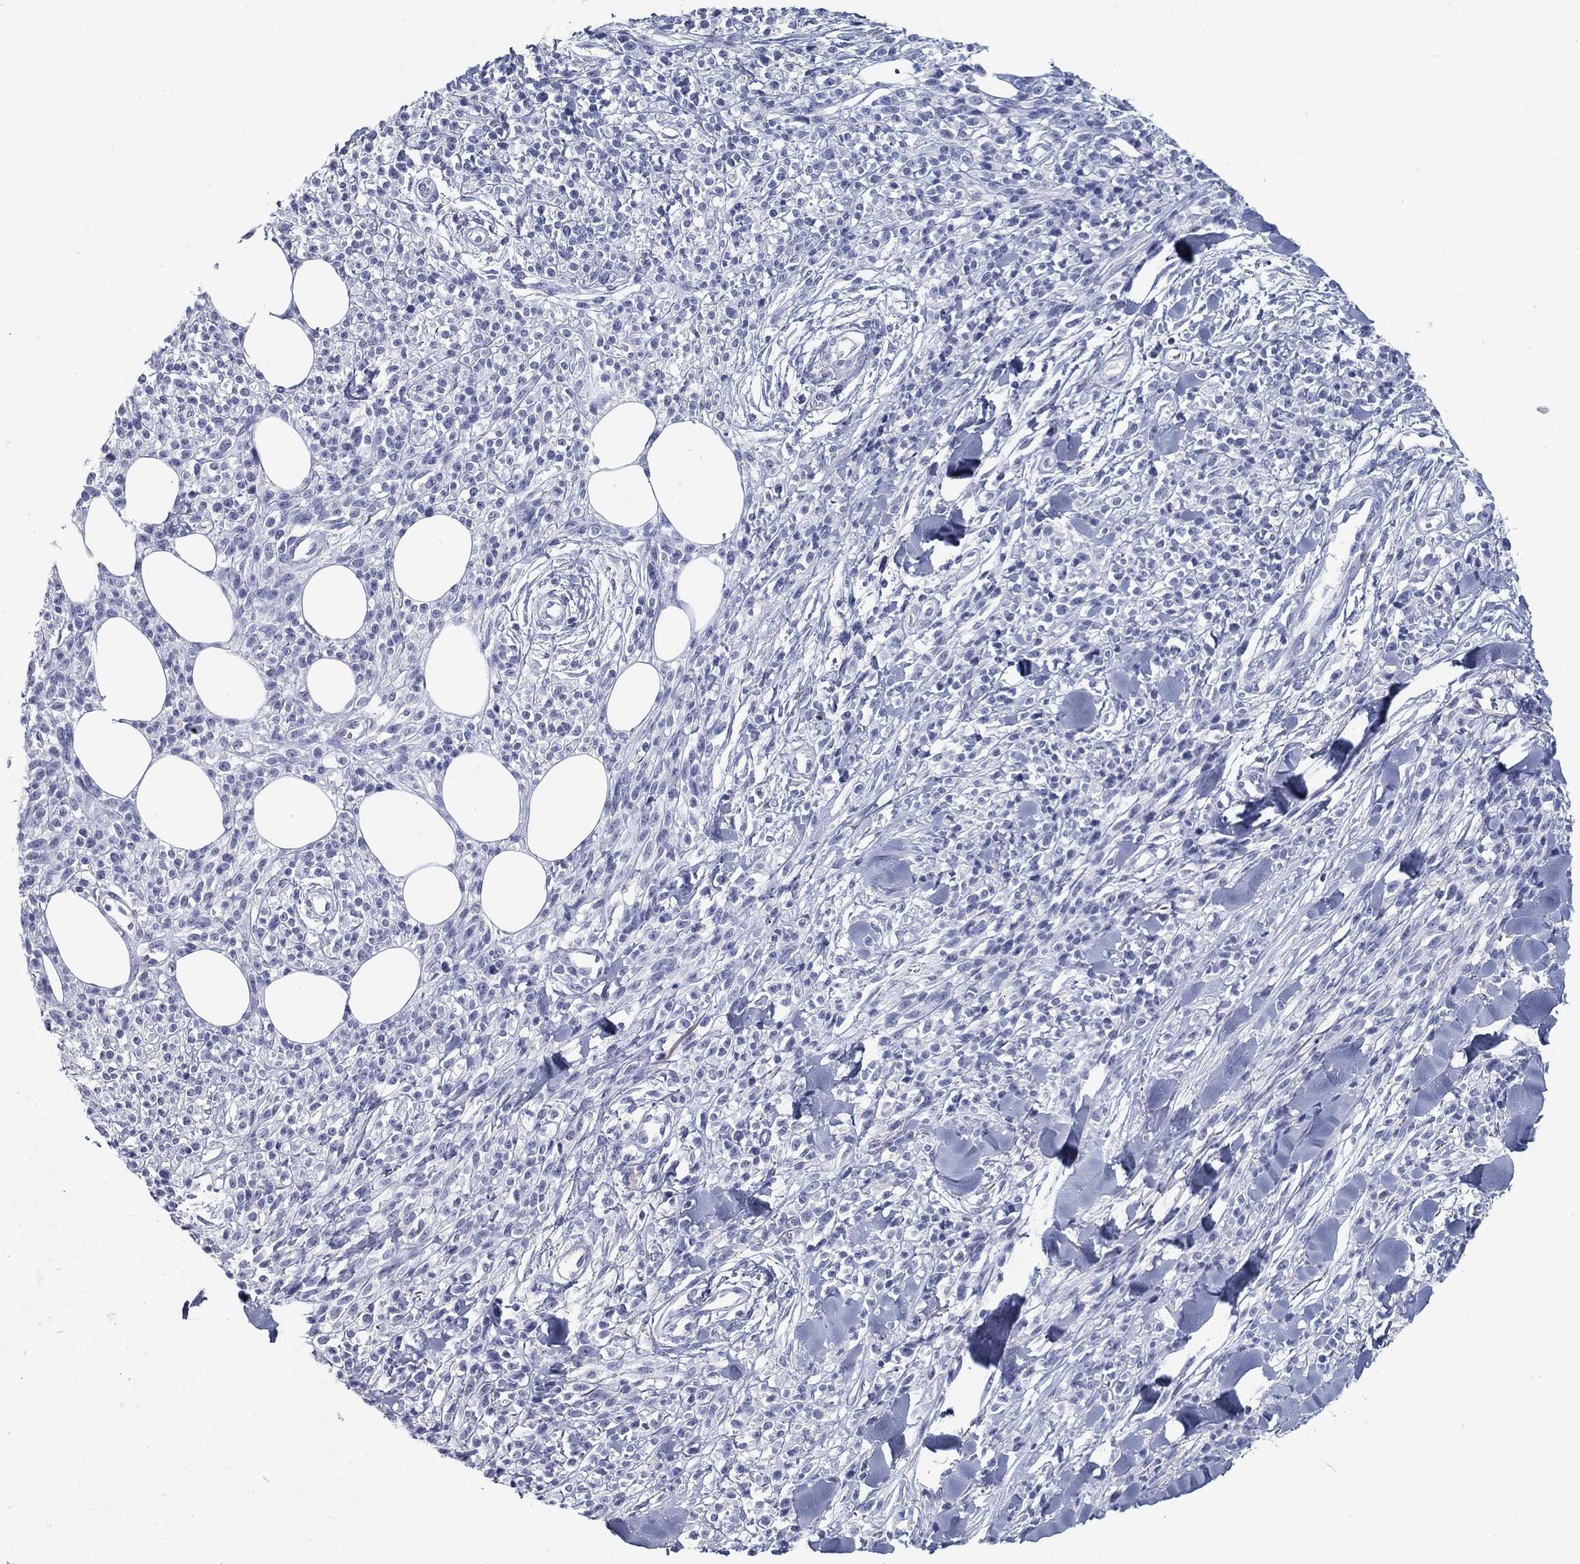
{"staining": {"intensity": "negative", "quantity": "none", "location": "none"}, "tissue": "melanoma", "cell_type": "Tumor cells", "image_type": "cancer", "snomed": [{"axis": "morphology", "description": "Malignant melanoma, NOS"}, {"axis": "topography", "description": "Skin"}, {"axis": "topography", "description": "Skin of trunk"}], "caption": "Immunohistochemical staining of human malignant melanoma exhibits no significant staining in tumor cells. Nuclei are stained in blue.", "gene": "CD79B", "patient": {"sex": "male", "age": 74}}